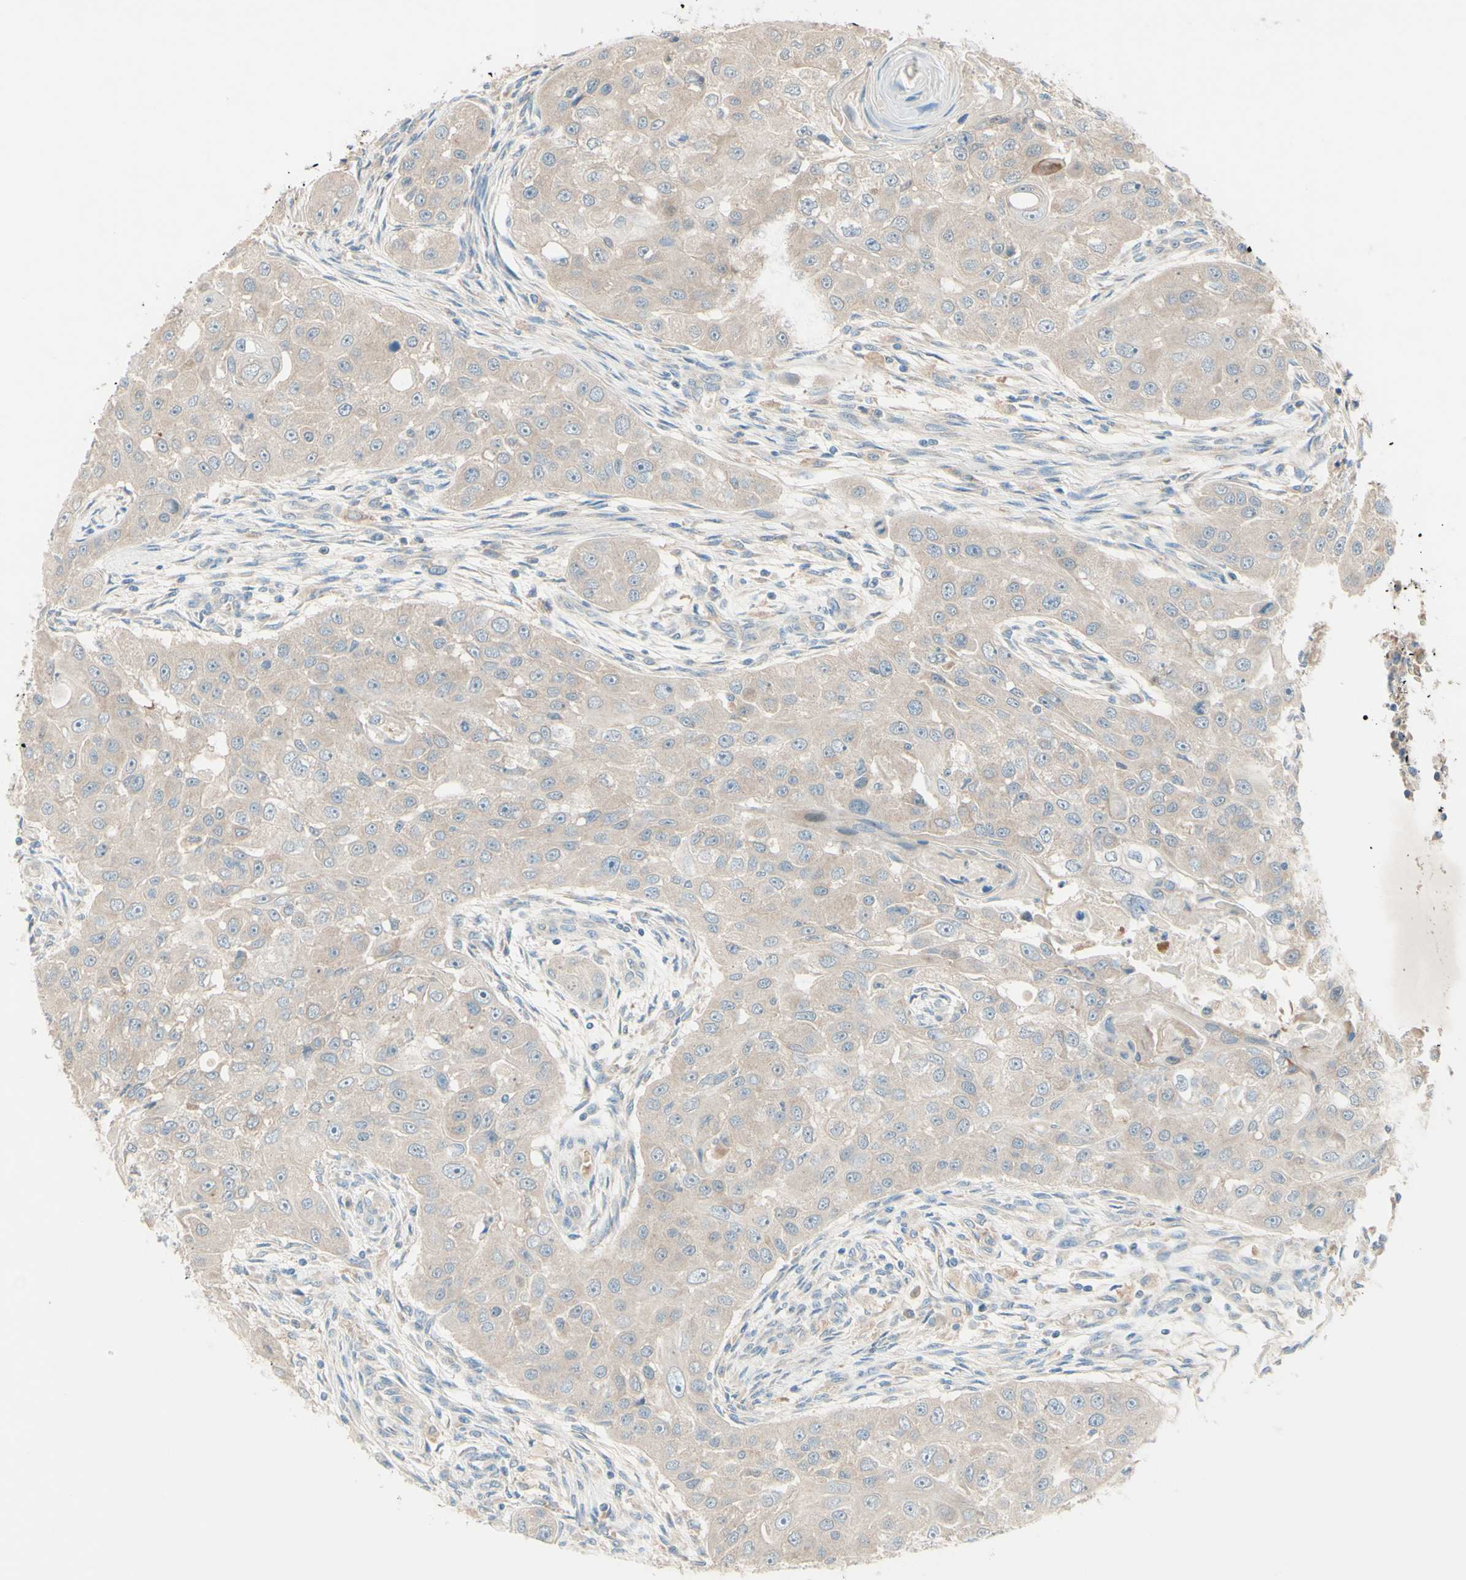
{"staining": {"intensity": "weak", "quantity": ">75%", "location": "cytoplasmic/membranous"}, "tissue": "head and neck cancer", "cell_type": "Tumor cells", "image_type": "cancer", "snomed": [{"axis": "morphology", "description": "Normal tissue, NOS"}, {"axis": "morphology", "description": "Squamous cell carcinoma, NOS"}, {"axis": "topography", "description": "Skeletal muscle"}, {"axis": "topography", "description": "Head-Neck"}], "caption": "A micrograph of human head and neck squamous cell carcinoma stained for a protein reveals weak cytoplasmic/membranous brown staining in tumor cells.", "gene": "IL2", "patient": {"sex": "male", "age": 51}}